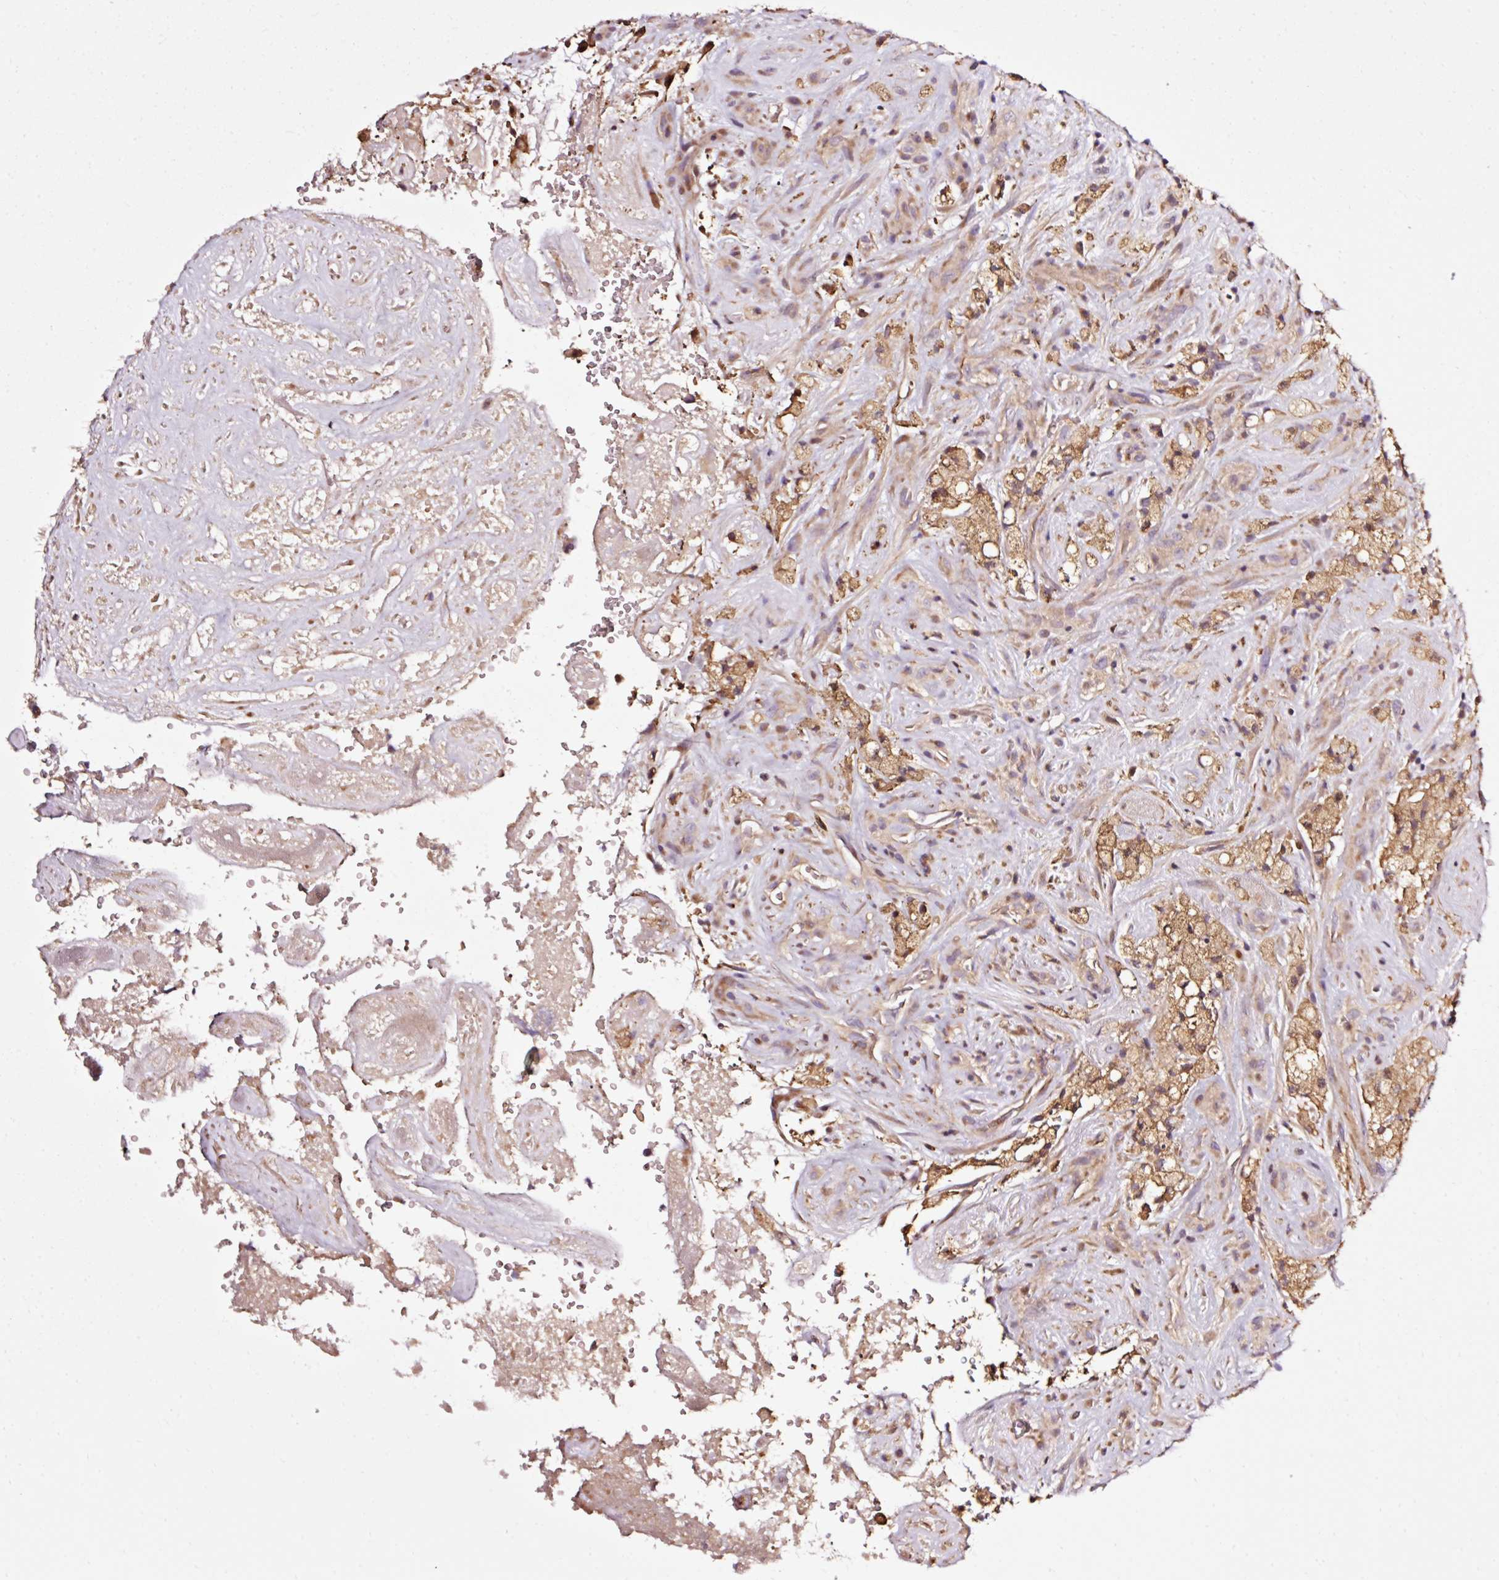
{"staining": {"intensity": "weak", "quantity": "25%-75%", "location": "cytoplasmic/membranous"}, "tissue": "glioma", "cell_type": "Tumor cells", "image_type": "cancer", "snomed": [{"axis": "morphology", "description": "Glioma, malignant, High grade"}, {"axis": "topography", "description": "Brain"}], "caption": "A high-resolution micrograph shows IHC staining of malignant glioma (high-grade), which exhibits weak cytoplasmic/membranous staining in approximately 25%-75% of tumor cells.", "gene": "NAPA", "patient": {"sex": "male", "age": 69}}